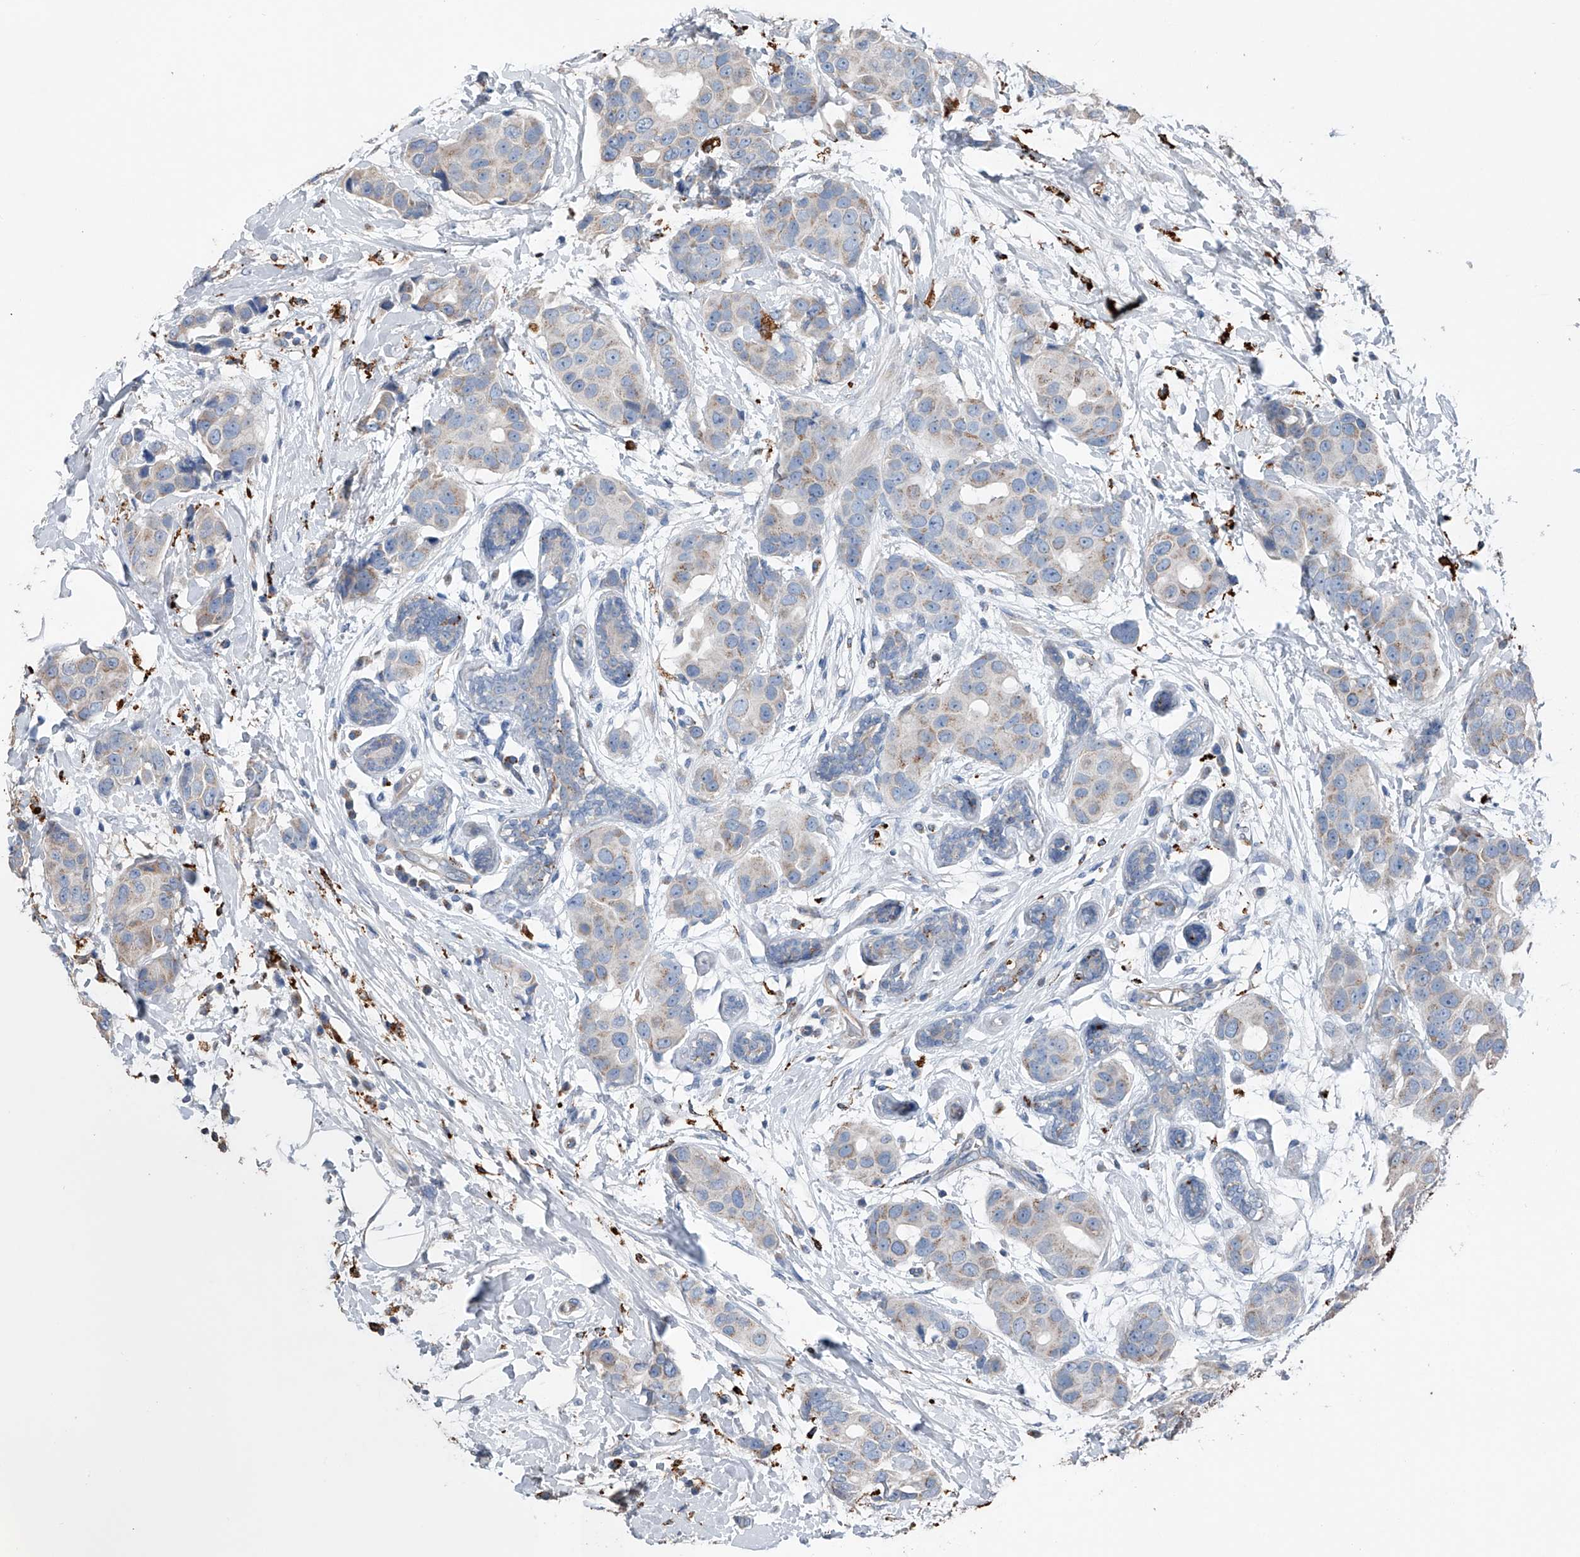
{"staining": {"intensity": "weak", "quantity": "<25%", "location": "cytoplasmic/membranous"}, "tissue": "breast cancer", "cell_type": "Tumor cells", "image_type": "cancer", "snomed": [{"axis": "morphology", "description": "Normal tissue, NOS"}, {"axis": "morphology", "description": "Duct carcinoma"}, {"axis": "topography", "description": "Breast"}], "caption": "Human breast cancer (infiltrating ductal carcinoma) stained for a protein using IHC displays no staining in tumor cells.", "gene": "ZNF772", "patient": {"sex": "female", "age": 39}}